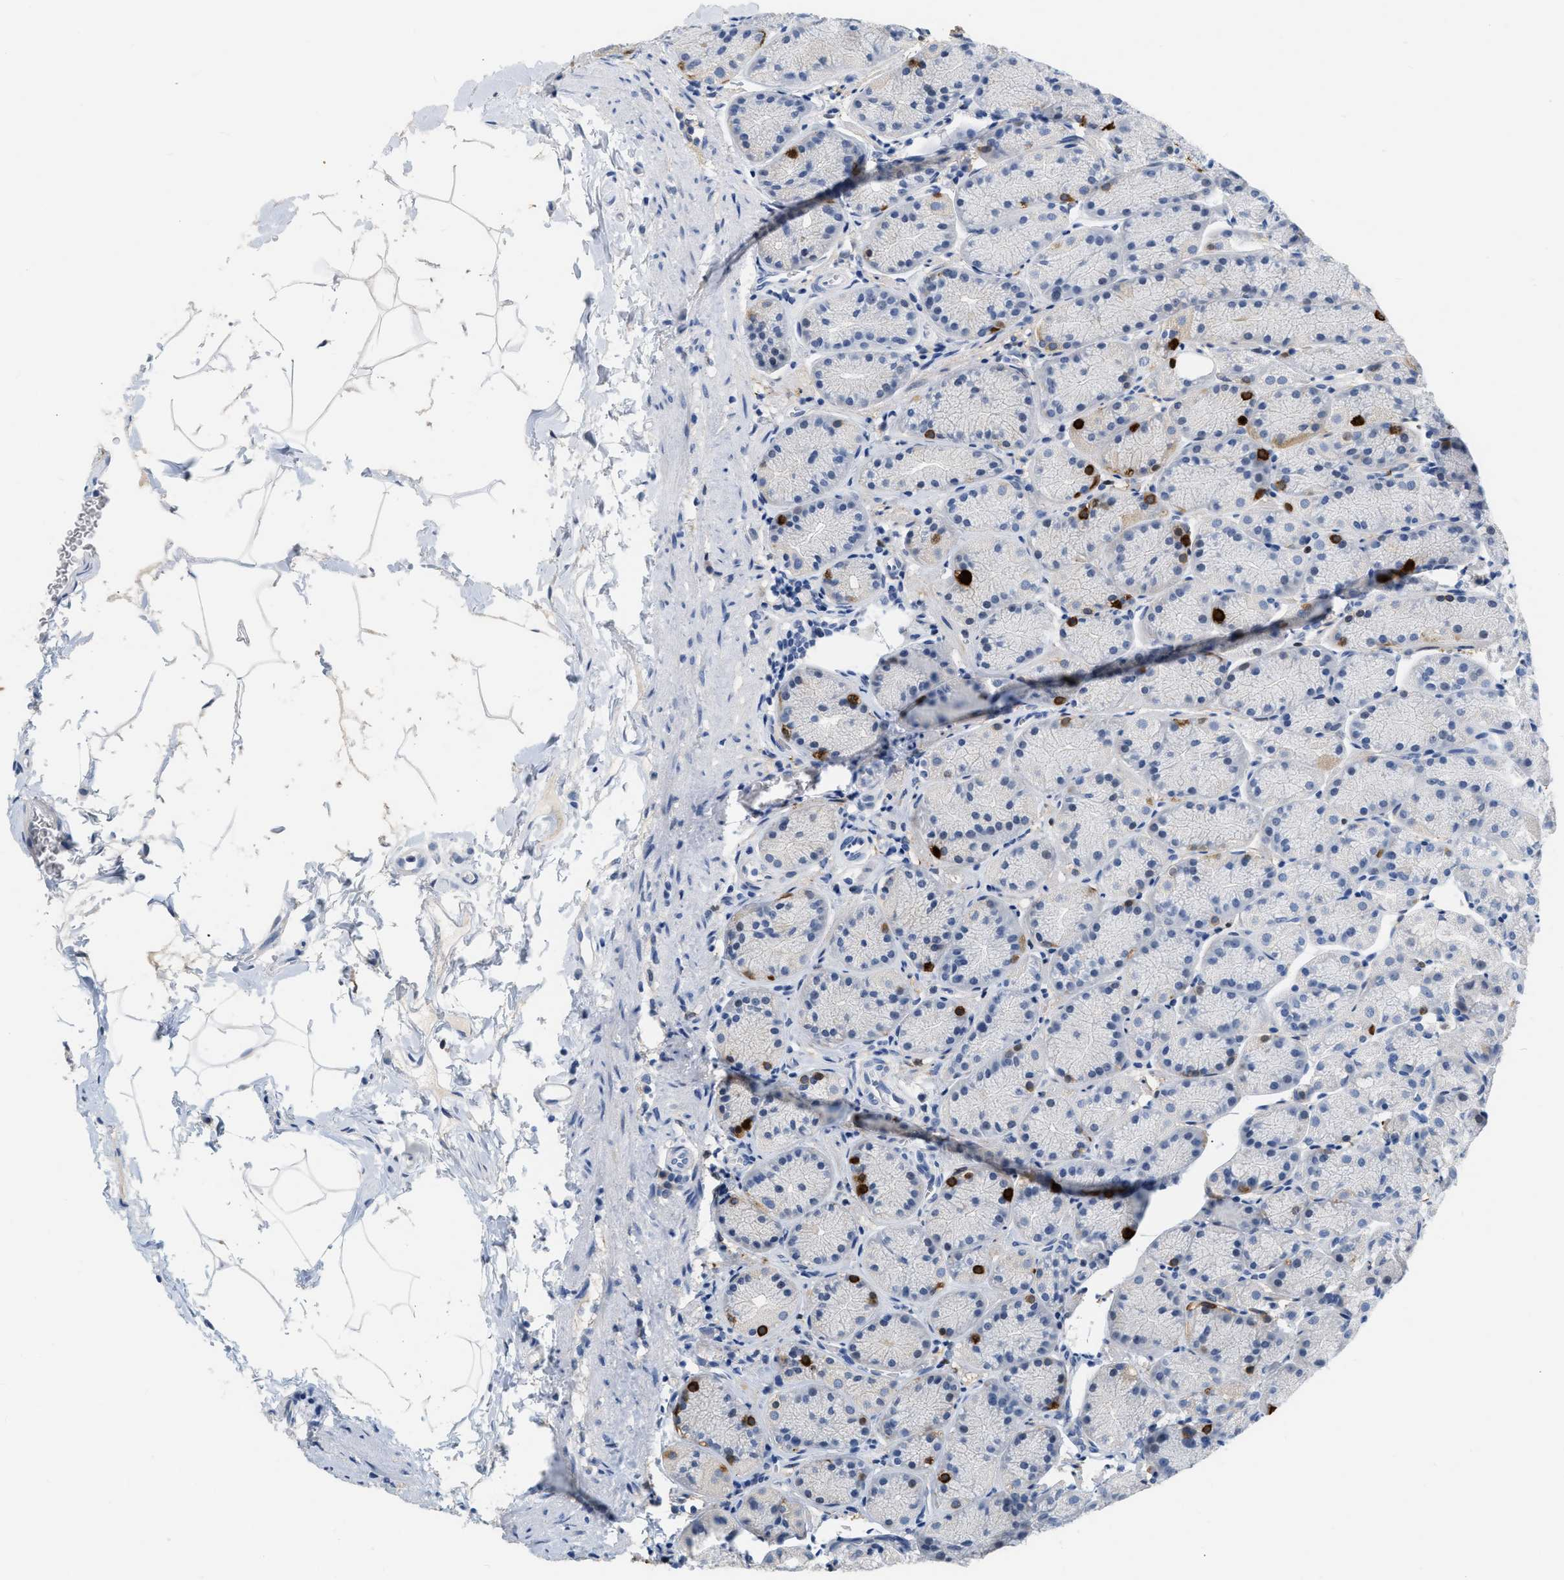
{"staining": {"intensity": "weak", "quantity": "<25%", "location": "cytoplasmic/membranous"}, "tissue": "stomach", "cell_type": "Glandular cells", "image_type": "normal", "snomed": [{"axis": "morphology", "description": "Normal tissue, NOS"}, {"axis": "topography", "description": "Stomach"}], "caption": "Micrograph shows no protein staining in glandular cells of benign stomach.", "gene": "CRYM", "patient": {"sex": "male", "age": 42}}